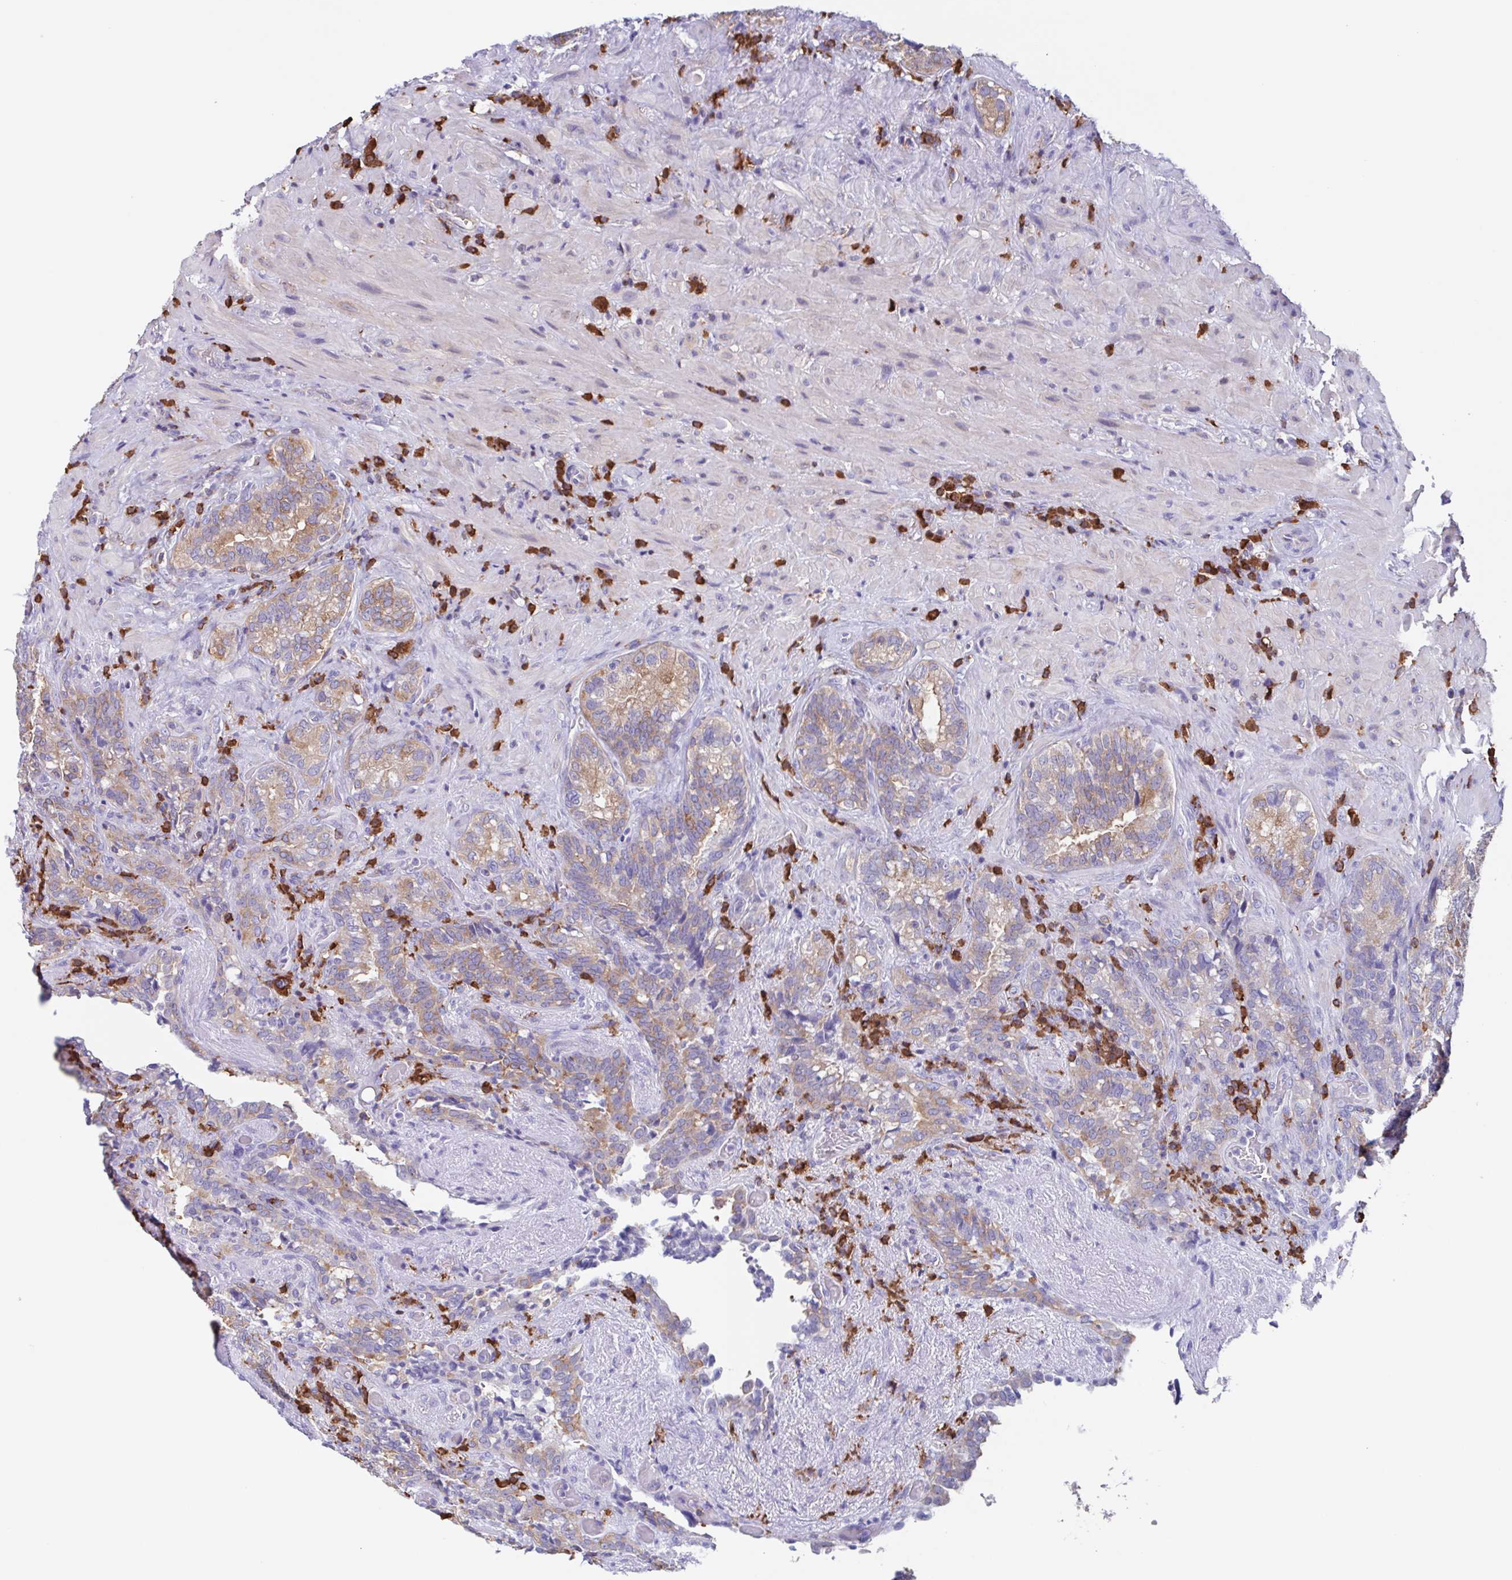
{"staining": {"intensity": "moderate", "quantity": "25%-75%", "location": "cytoplasmic/membranous"}, "tissue": "seminal vesicle", "cell_type": "Glandular cells", "image_type": "normal", "snomed": [{"axis": "morphology", "description": "Normal tissue, NOS"}, {"axis": "topography", "description": "Seminal veicle"}], "caption": "About 25%-75% of glandular cells in benign seminal vesicle demonstrate moderate cytoplasmic/membranous protein staining as visualized by brown immunohistochemical staining.", "gene": "TPD52", "patient": {"sex": "male", "age": 68}}